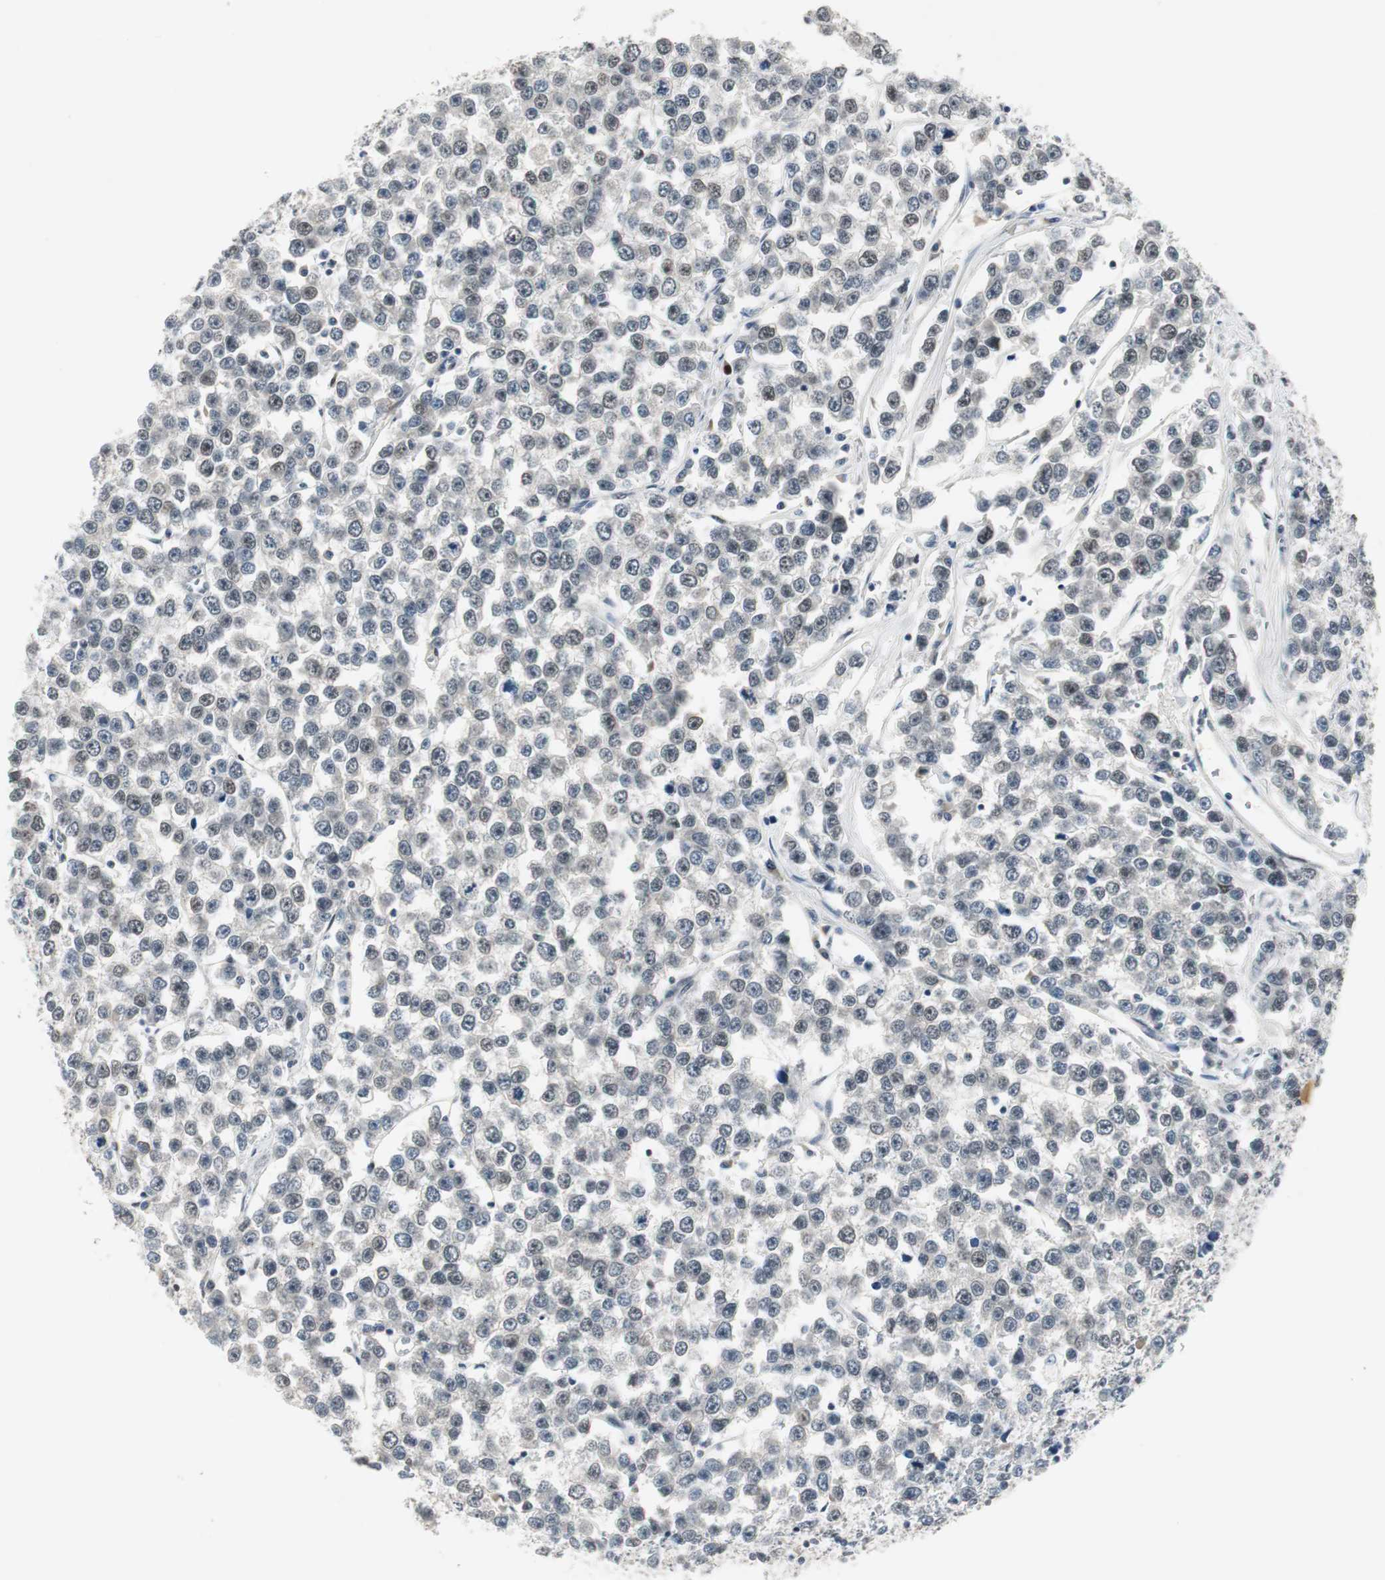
{"staining": {"intensity": "moderate", "quantity": ">75%", "location": "nuclear"}, "tissue": "testis cancer", "cell_type": "Tumor cells", "image_type": "cancer", "snomed": [{"axis": "morphology", "description": "Seminoma, NOS"}, {"axis": "morphology", "description": "Carcinoma, Embryonal, NOS"}, {"axis": "topography", "description": "Testis"}], "caption": "A brown stain shows moderate nuclear positivity of a protein in testis seminoma tumor cells. (IHC, brightfield microscopy, high magnification).", "gene": "ELK1", "patient": {"sex": "male", "age": 52}}